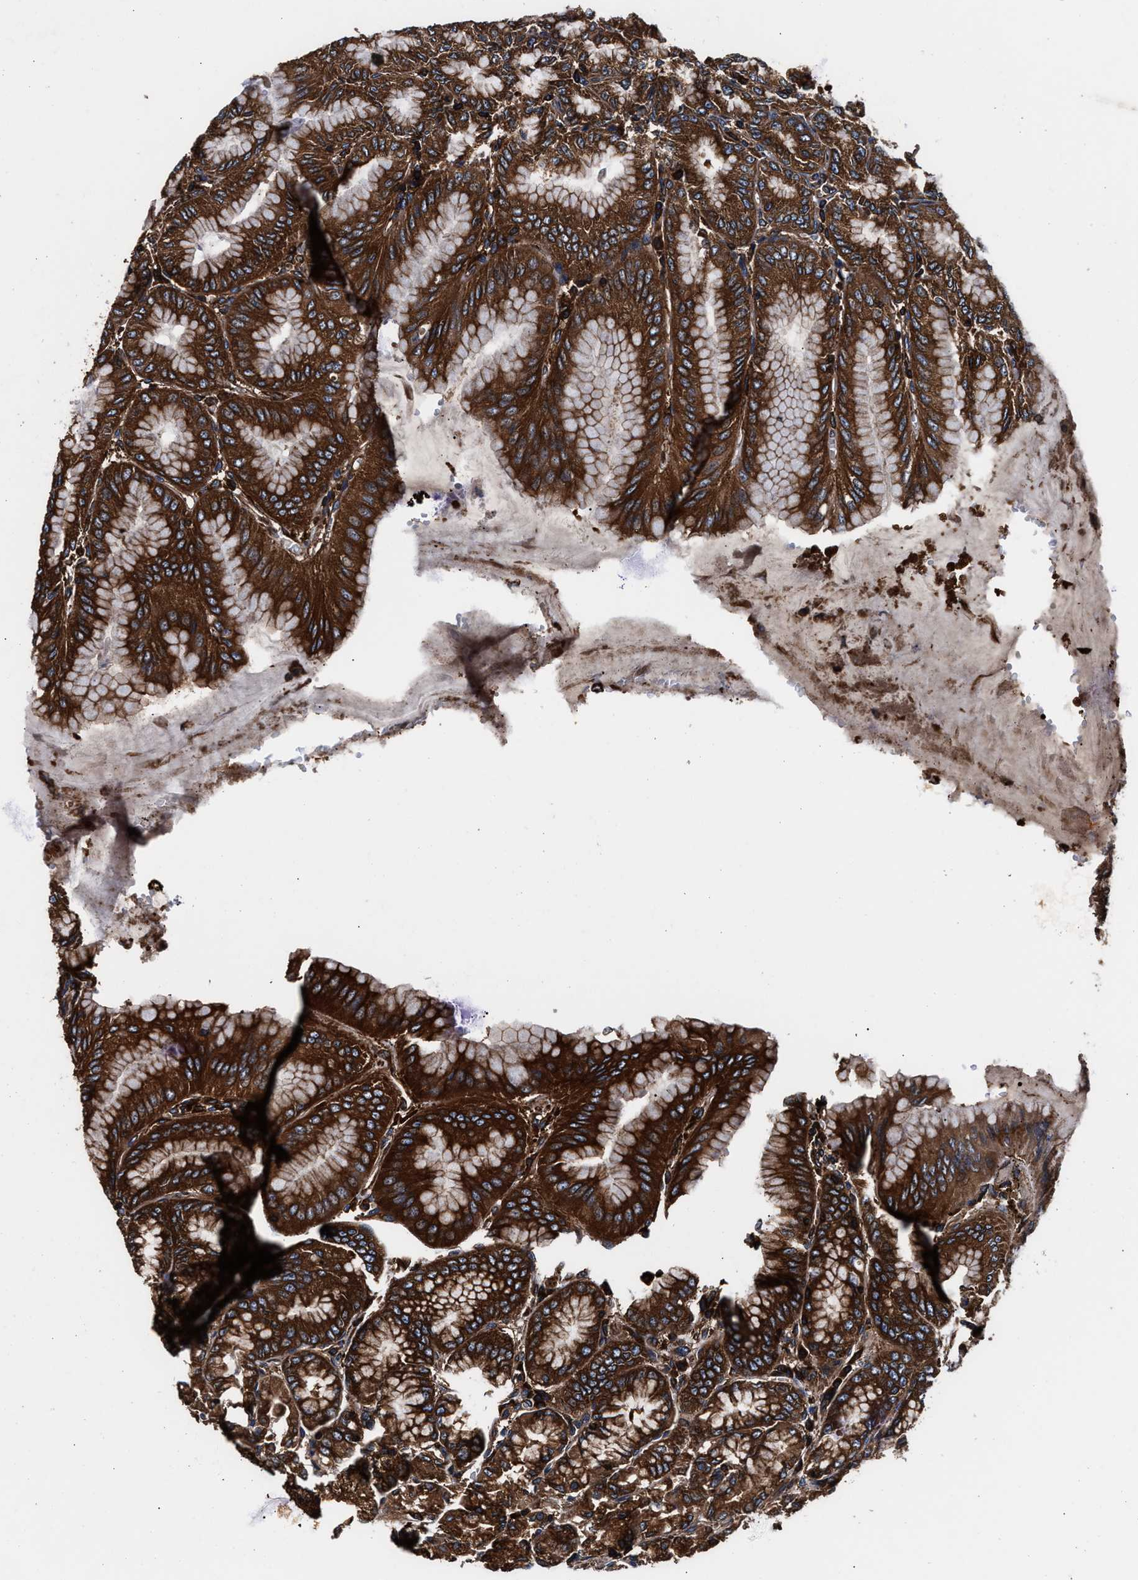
{"staining": {"intensity": "strong", "quantity": ">75%", "location": "cytoplasmic/membranous"}, "tissue": "stomach", "cell_type": "Glandular cells", "image_type": "normal", "snomed": [{"axis": "morphology", "description": "Normal tissue, NOS"}, {"axis": "topography", "description": "Stomach, lower"}], "caption": "Strong cytoplasmic/membranous positivity for a protein is appreciated in about >75% of glandular cells of unremarkable stomach using immunohistochemistry.", "gene": "ENSG00000286112", "patient": {"sex": "male", "age": 71}}